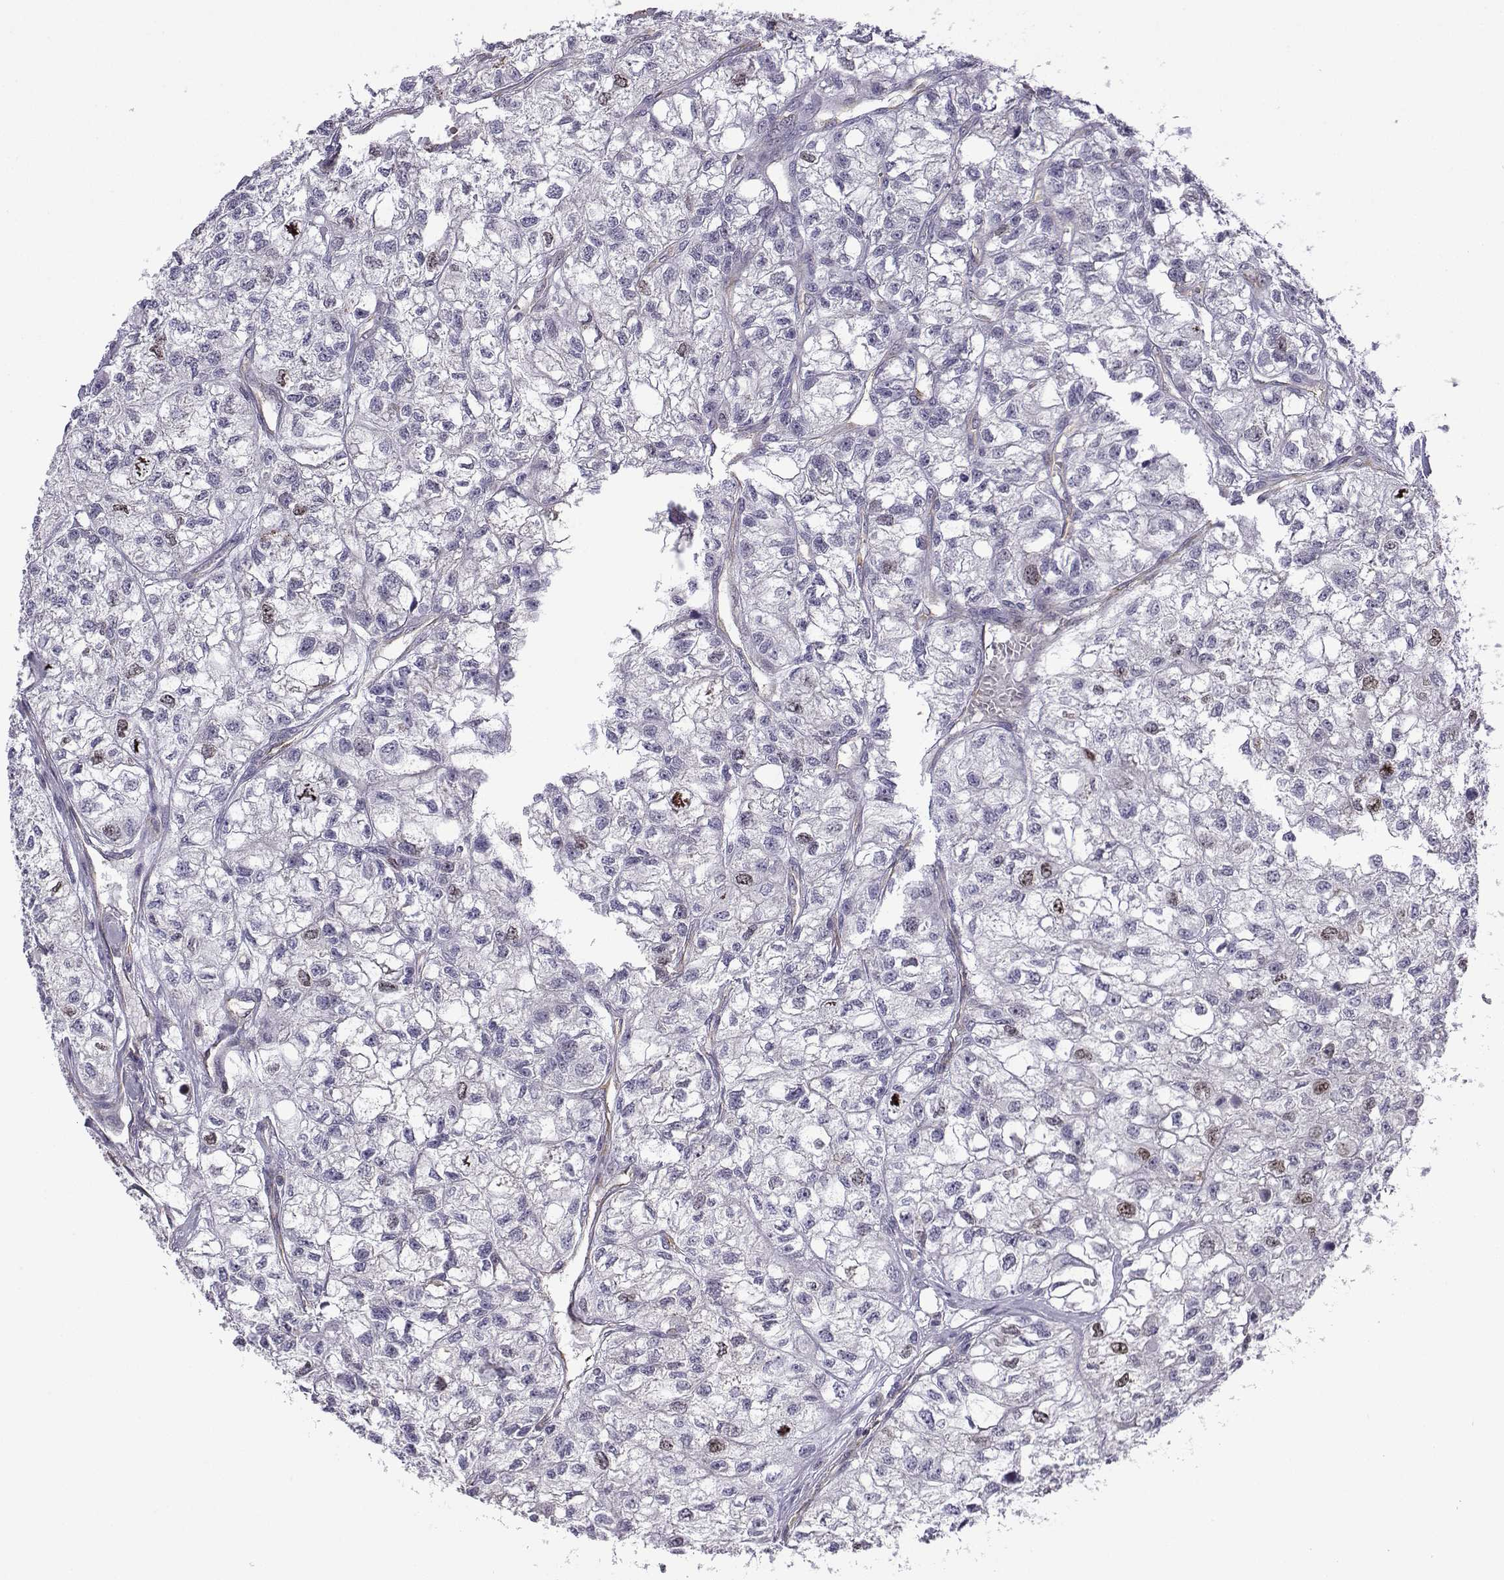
{"staining": {"intensity": "moderate", "quantity": "<25%", "location": "nuclear"}, "tissue": "renal cancer", "cell_type": "Tumor cells", "image_type": "cancer", "snomed": [{"axis": "morphology", "description": "Adenocarcinoma, NOS"}, {"axis": "topography", "description": "Kidney"}], "caption": "Renal cancer (adenocarcinoma) was stained to show a protein in brown. There is low levels of moderate nuclear expression in approximately <25% of tumor cells.", "gene": "INCENP", "patient": {"sex": "male", "age": 56}}